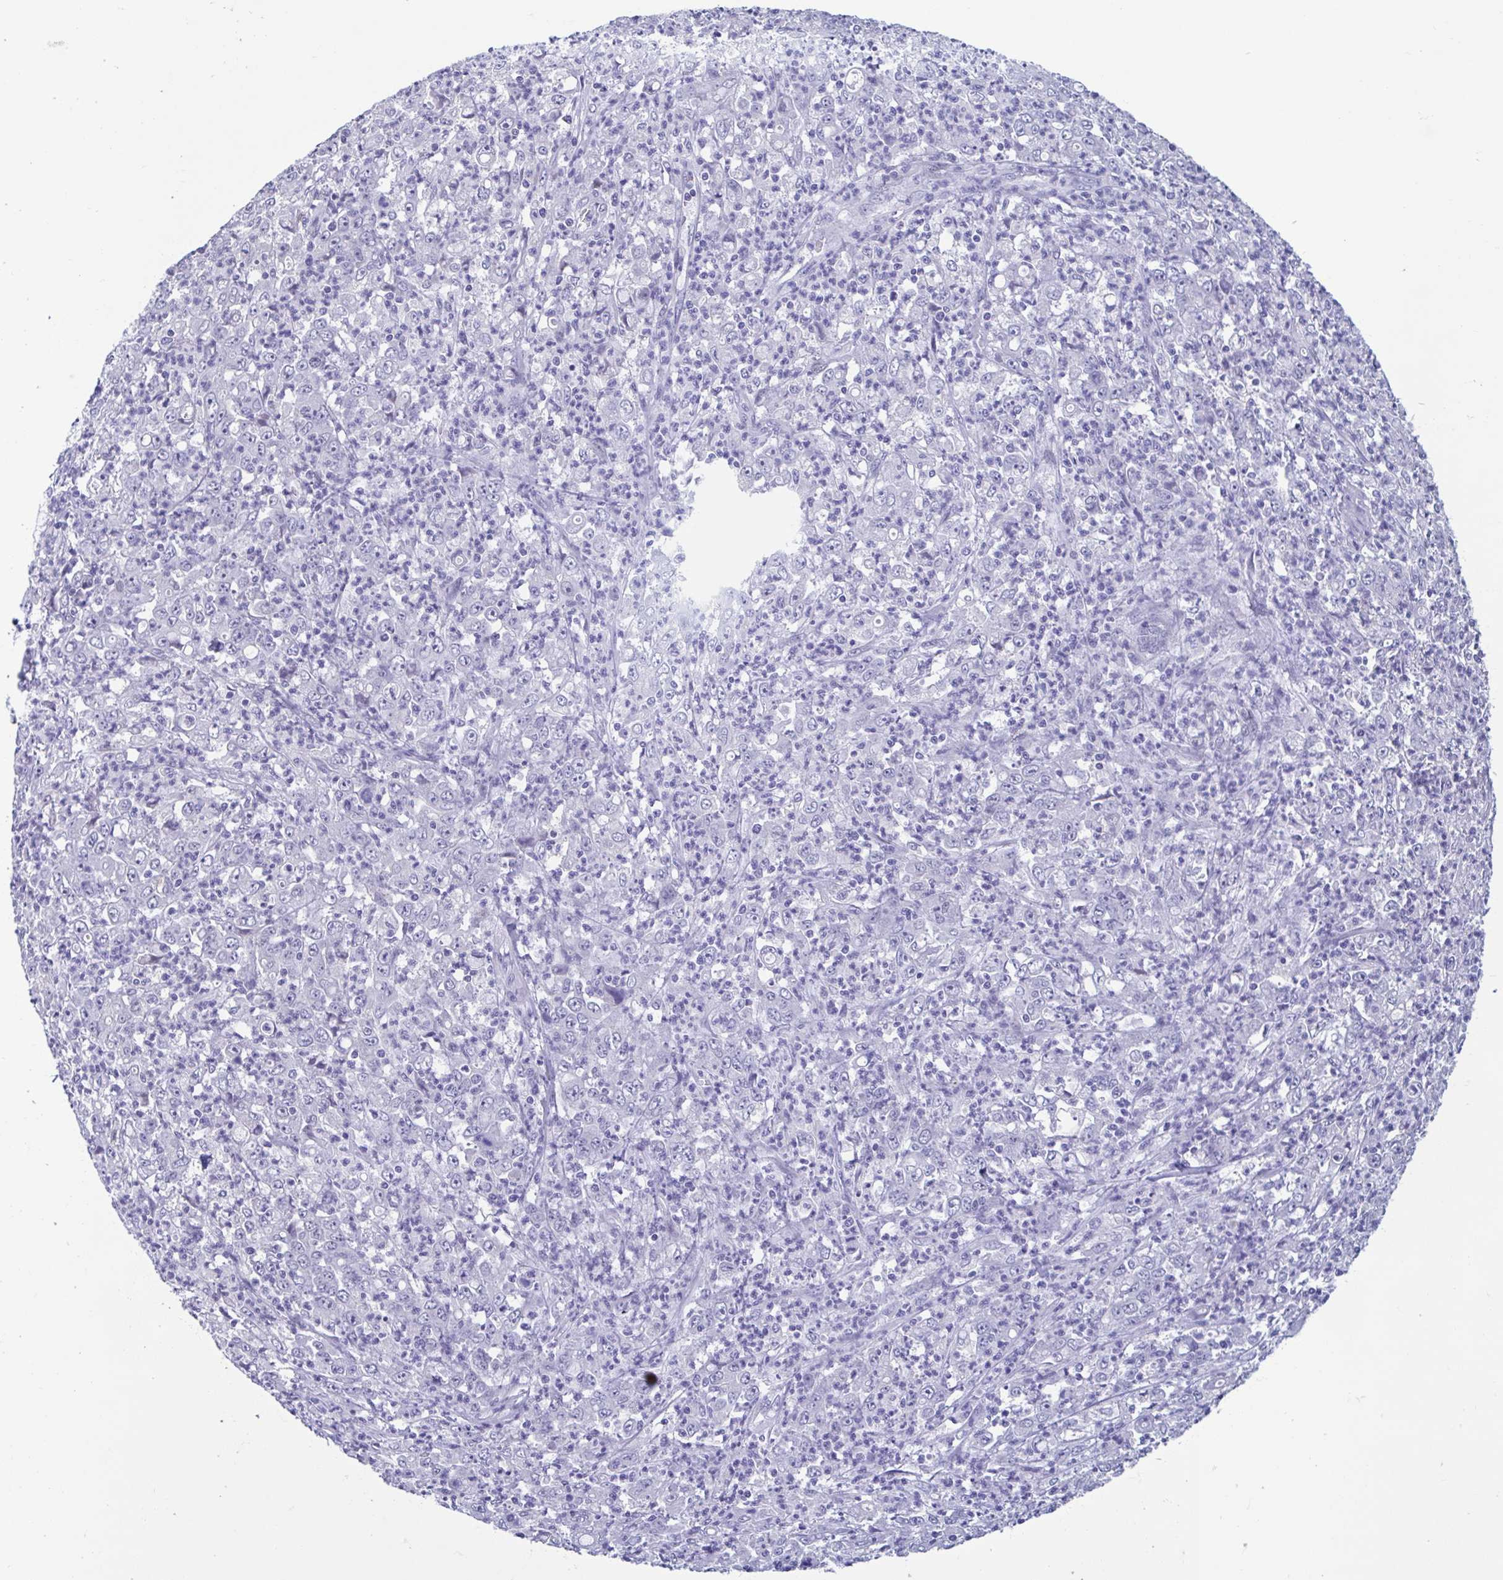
{"staining": {"intensity": "negative", "quantity": "none", "location": "none"}, "tissue": "stomach cancer", "cell_type": "Tumor cells", "image_type": "cancer", "snomed": [{"axis": "morphology", "description": "Adenocarcinoma, NOS"}, {"axis": "topography", "description": "Stomach, lower"}], "caption": "High power microscopy image of an immunohistochemistry photomicrograph of stomach cancer, revealing no significant expression in tumor cells.", "gene": "PERM1", "patient": {"sex": "female", "age": 71}}